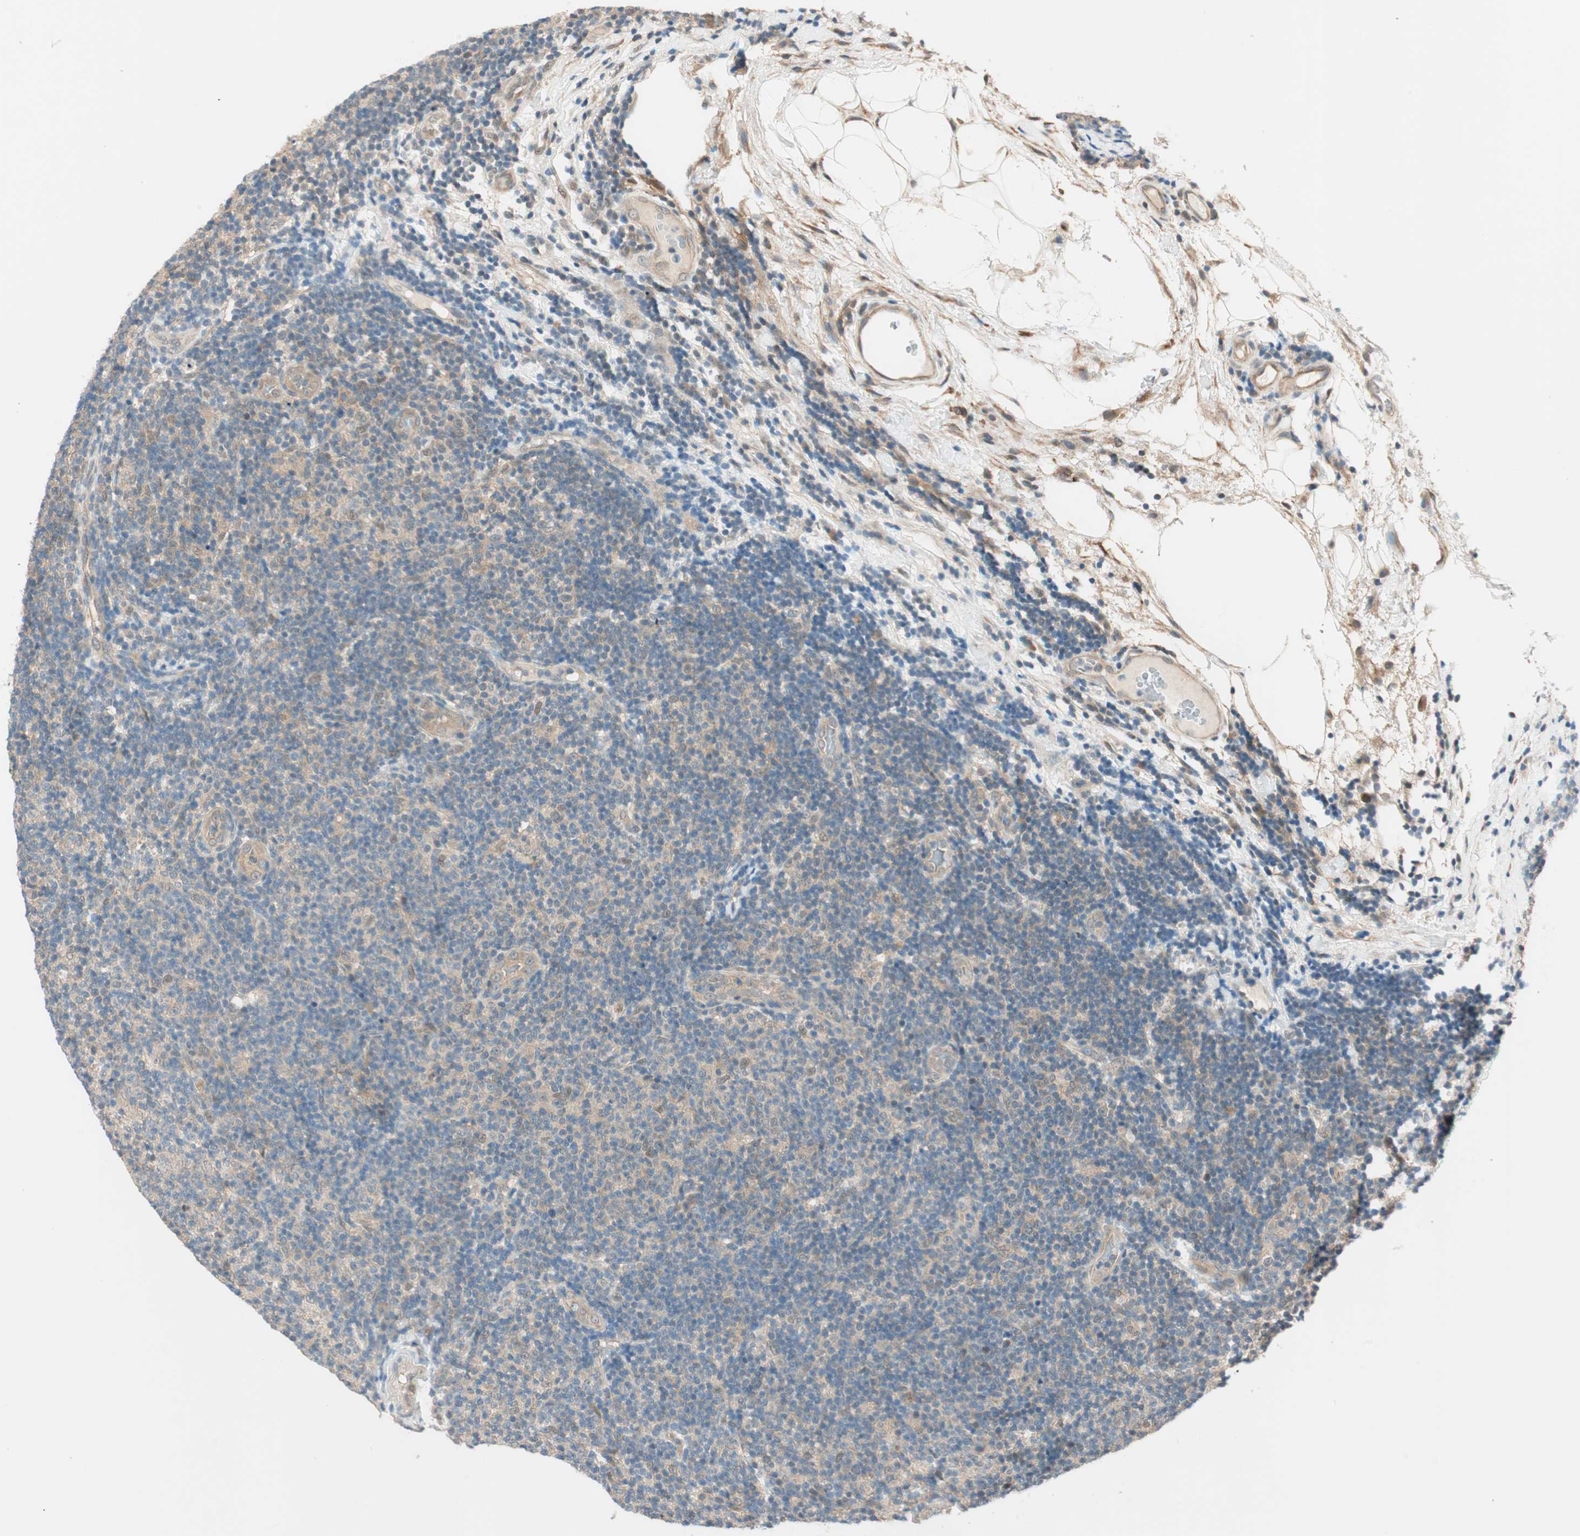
{"staining": {"intensity": "moderate", "quantity": "<25%", "location": "cytoplasmic/membranous"}, "tissue": "lymphoma", "cell_type": "Tumor cells", "image_type": "cancer", "snomed": [{"axis": "morphology", "description": "Malignant lymphoma, non-Hodgkin's type, Low grade"}, {"axis": "topography", "description": "Lymph node"}], "caption": "Immunohistochemistry of human low-grade malignant lymphoma, non-Hodgkin's type shows low levels of moderate cytoplasmic/membranous positivity in approximately <25% of tumor cells. Nuclei are stained in blue.", "gene": "PSMD8", "patient": {"sex": "male", "age": 83}}